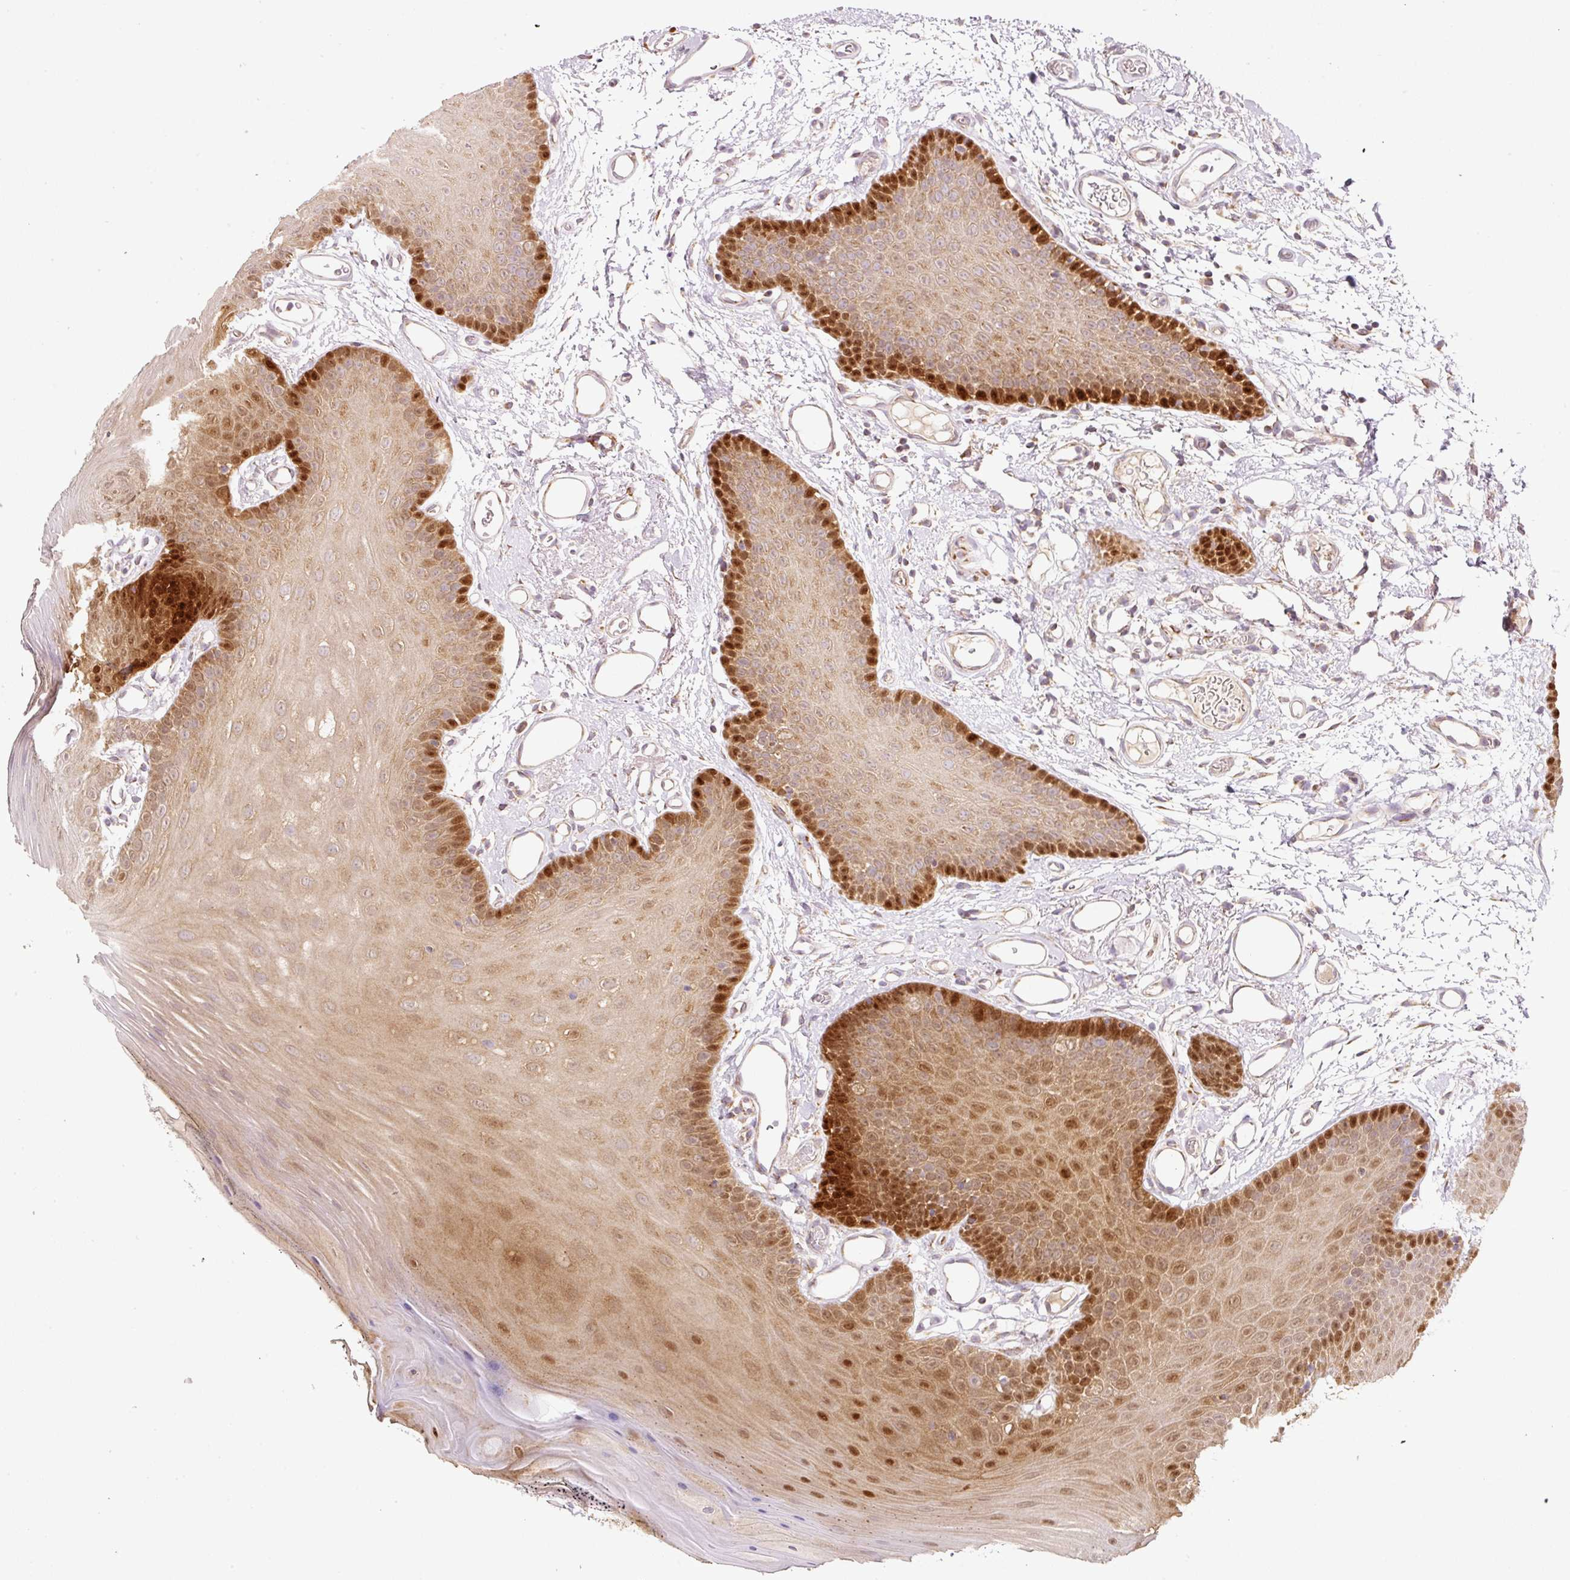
{"staining": {"intensity": "strong", "quantity": "25%-75%", "location": "cytoplasmic/membranous,nuclear"}, "tissue": "oral mucosa", "cell_type": "Squamous epithelial cells", "image_type": "normal", "snomed": [{"axis": "morphology", "description": "Normal tissue, NOS"}, {"axis": "morphology", "description": "Squamous cell carcinoma, NOS"}, {"axis": "topography", "description": "Oral tissue"}, {"axis": "topography", "description": "Head-Neck"}], "caption": "Squamous epithelial cells exhibit strong cytoplasmic/membranous,nuclear expression in about 25%-75% of cells in benign oral mucosa.", "gene": "FAM78B", "patient": {"sex": "female", "age": 81}}